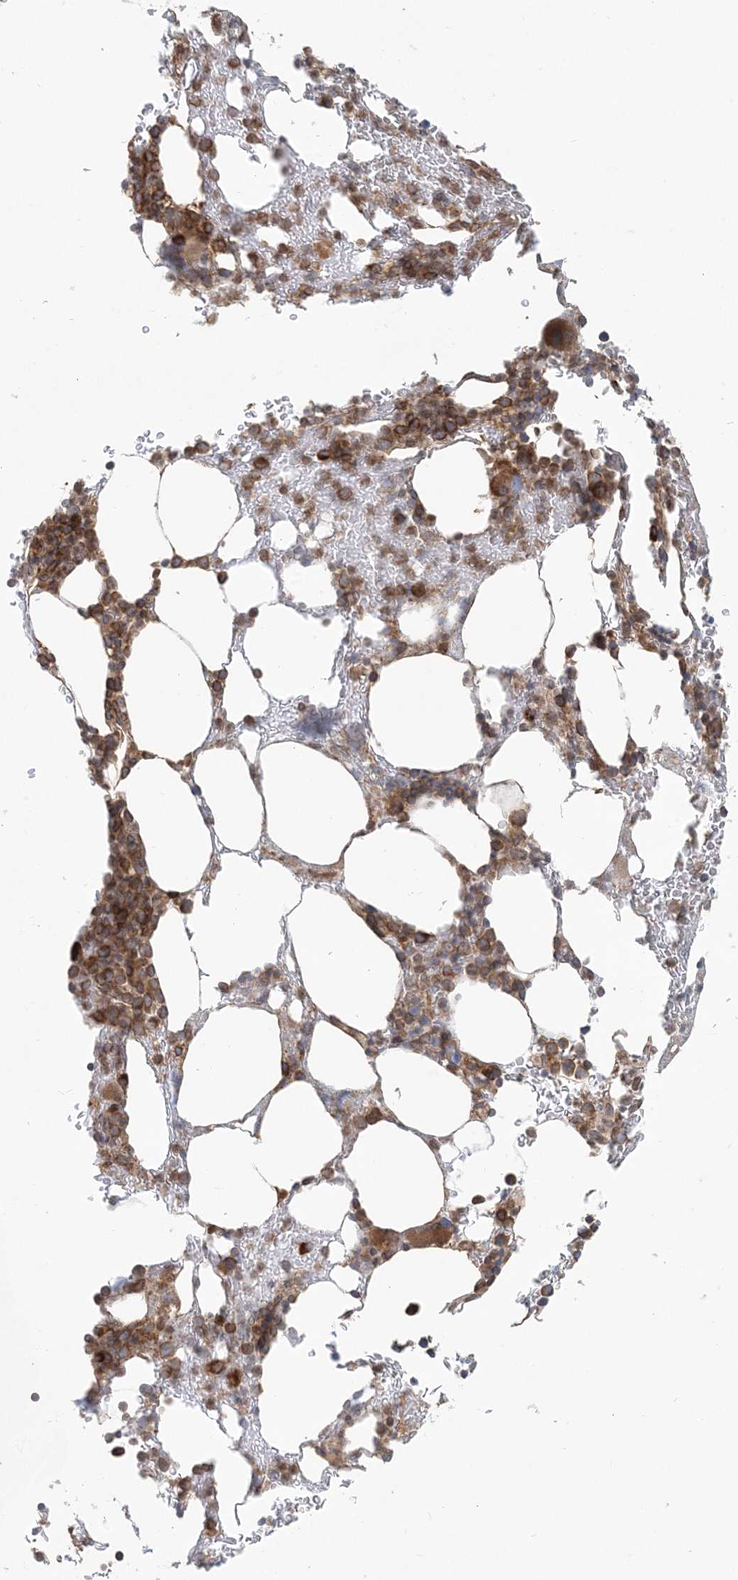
{"staining": {"intensity": "moderate", "quantity": ">75%", "location": "cytoplasmic/membranous"}, "tissue": "bone marrow", "cell_type": "Hematopoietic cells", "image_type": "normal", "snomed": [{"axis": "morphology", "description": "Normal tissue, NOS"}, {"axis": "topography", "description": "Bone marrow"}], "caption": "Immunohistochemistry (IHC) image of normal bone marrow stained for a protein (brown), which exhibits medium levels of moderate cytoplasmic/membranous expression in about >75% of hematopoietic cells.", "gene": "UBXN4", "patient": {"sex": "male"}}